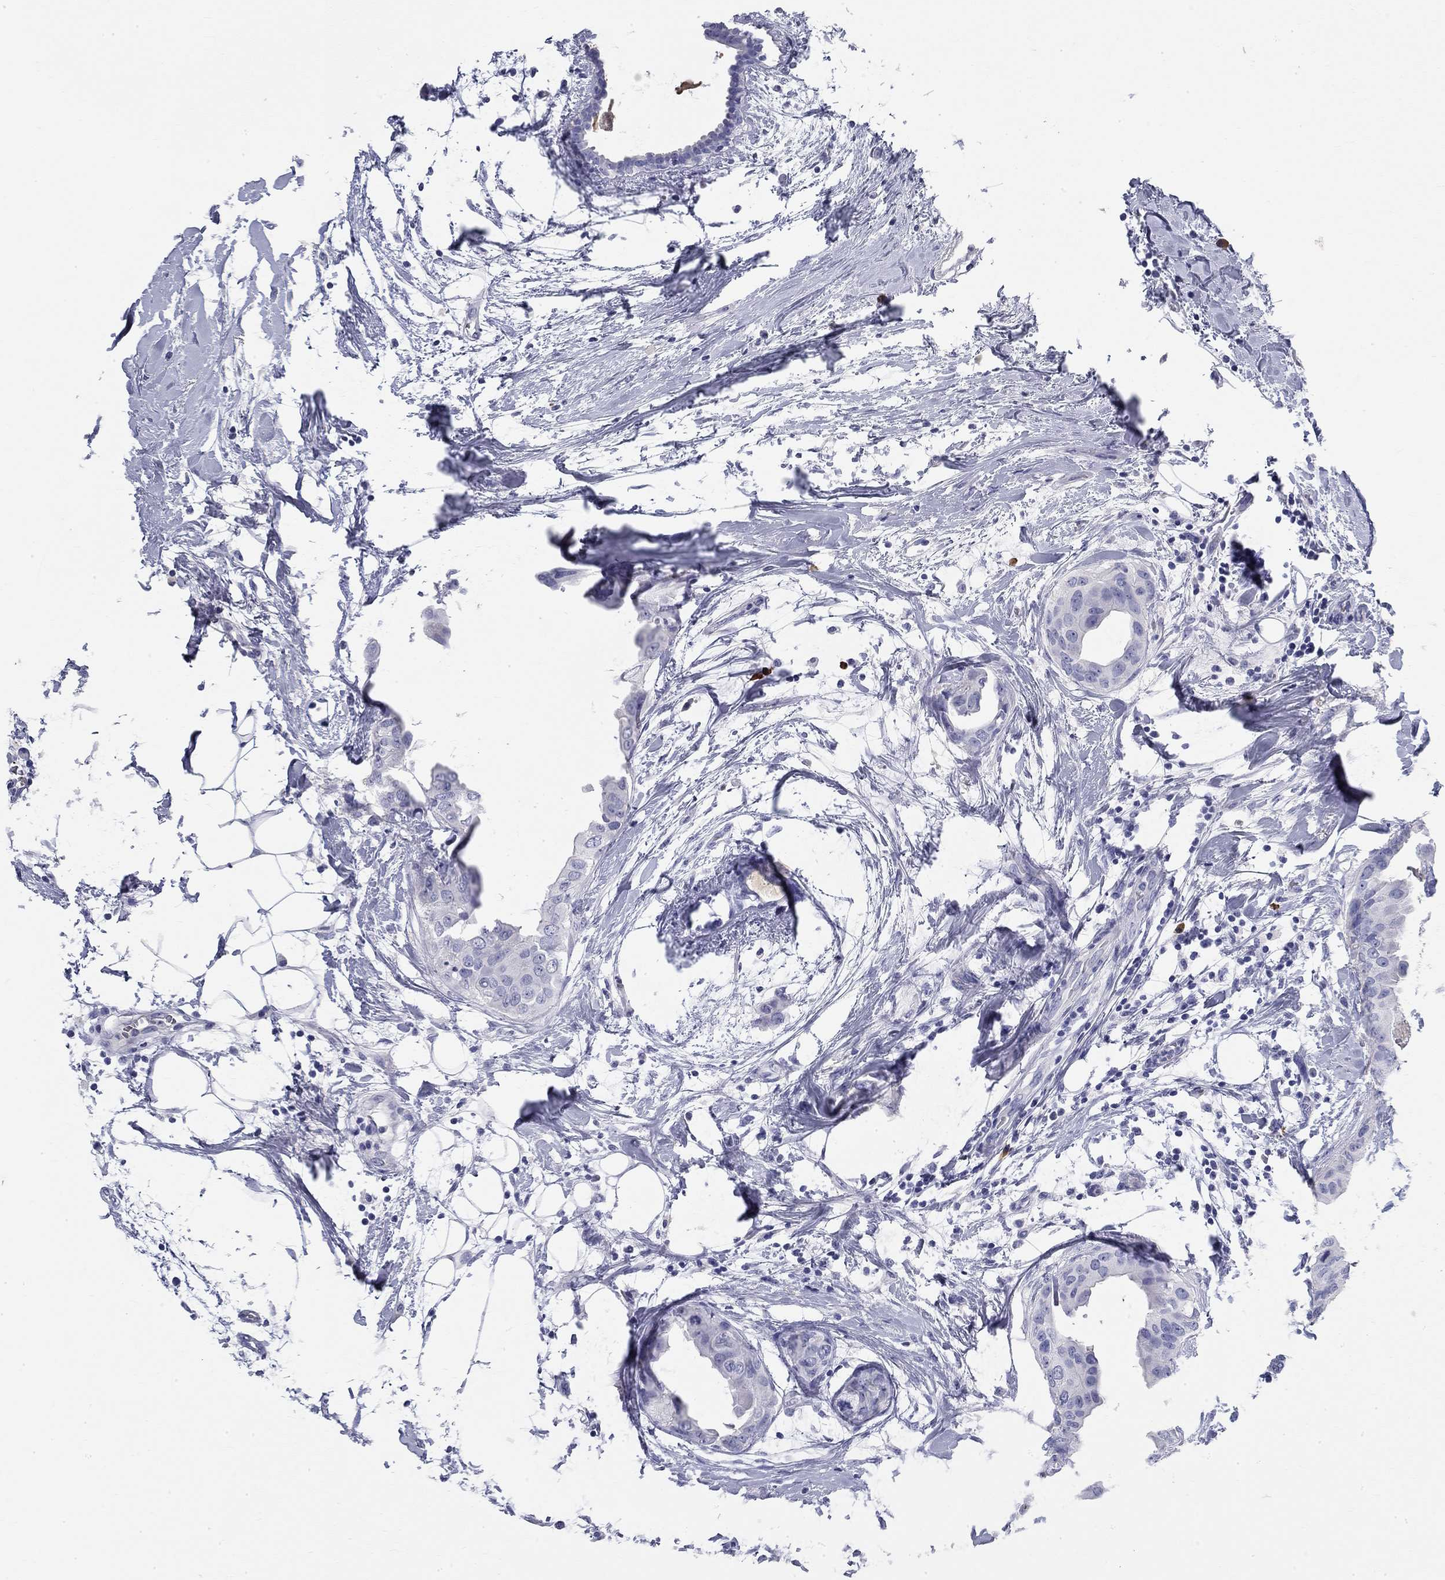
{"staining": {"intensity": "negative", "quantity": "none", "location": "none"}, "tissue": "breast cancer", "cell_type": "Tumor cells", "image_type": "cancer", "snomed": [{"axis": "morphology", "description": "Normal tissue, NOS"}, {"axis": "morphology", "description": "Duct carcinoma"}, {"axis": "topography", "description": "Breast"}], "caption": "Tumor cells show no significant protein staining in breast cancer (invasive ductal carcinoma). The staining was performed using DAB (3,3'-diaminobenzidine) to visualize the protein expression in brown, while the nuclei were stained in blue with hematoxylin (Magnification: 20x).", "gene": "PHOX2B", "patient": {"sex": "female", "age": 40}}